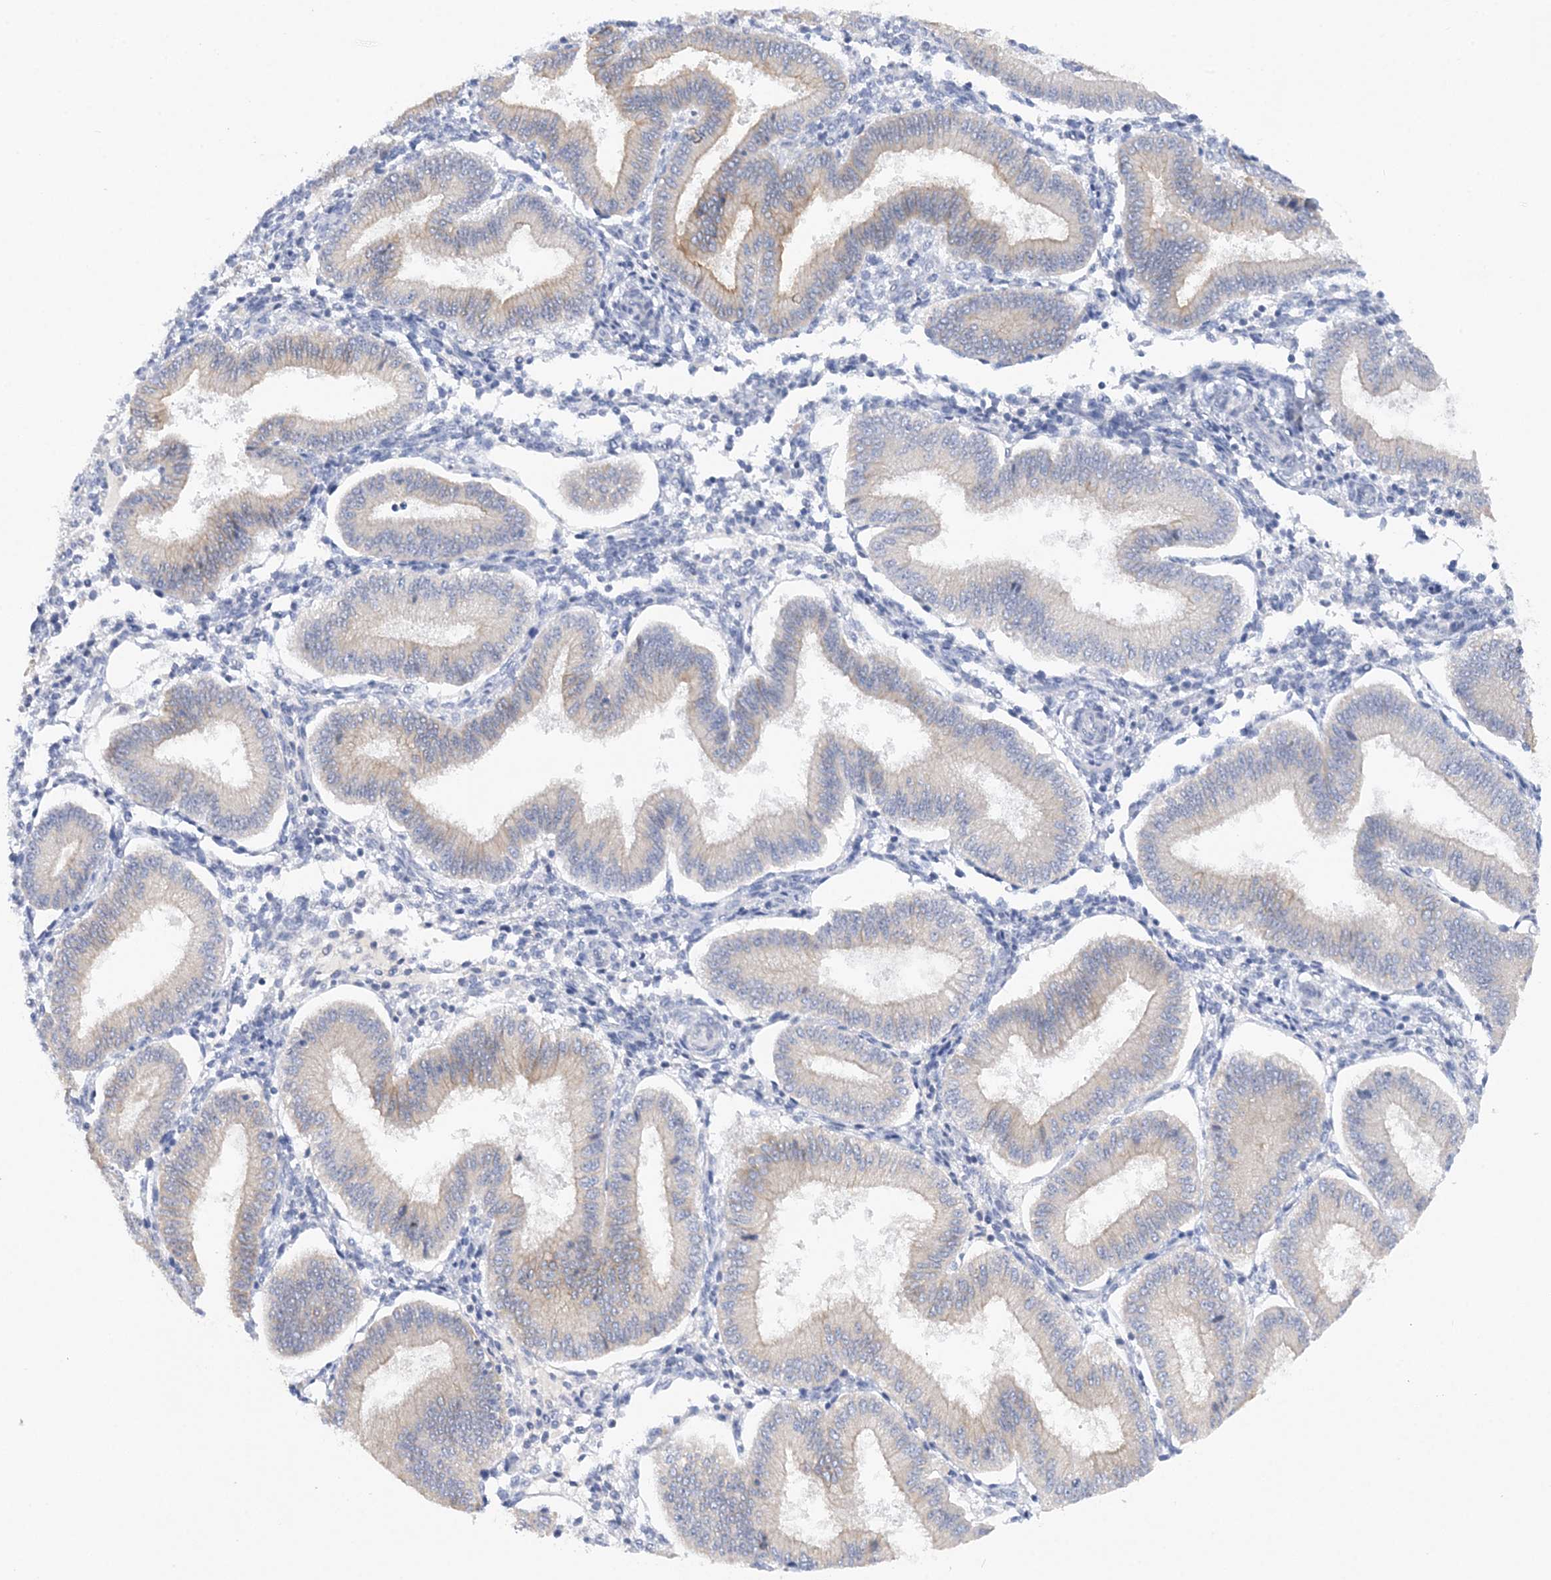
{"staining": {"intensity": "negative", "quantity": "none", "location": "none"}, "tissue": "endometrium", "cell_type": "Cells in endometrial stroma", "image_type": "normal", "snomed": [{"axis": "morphology", "description": "Normal tissue, NOS"}, {"axis": "topography", "description": "Endometrium"}], "caption": "This is an immunohistochemistry histopathology image of normal human endometrium. There is no staining in cells in endometrial stroma.", "gene": "RPEL1", "patient": {"sex": "female", "age": 39}}